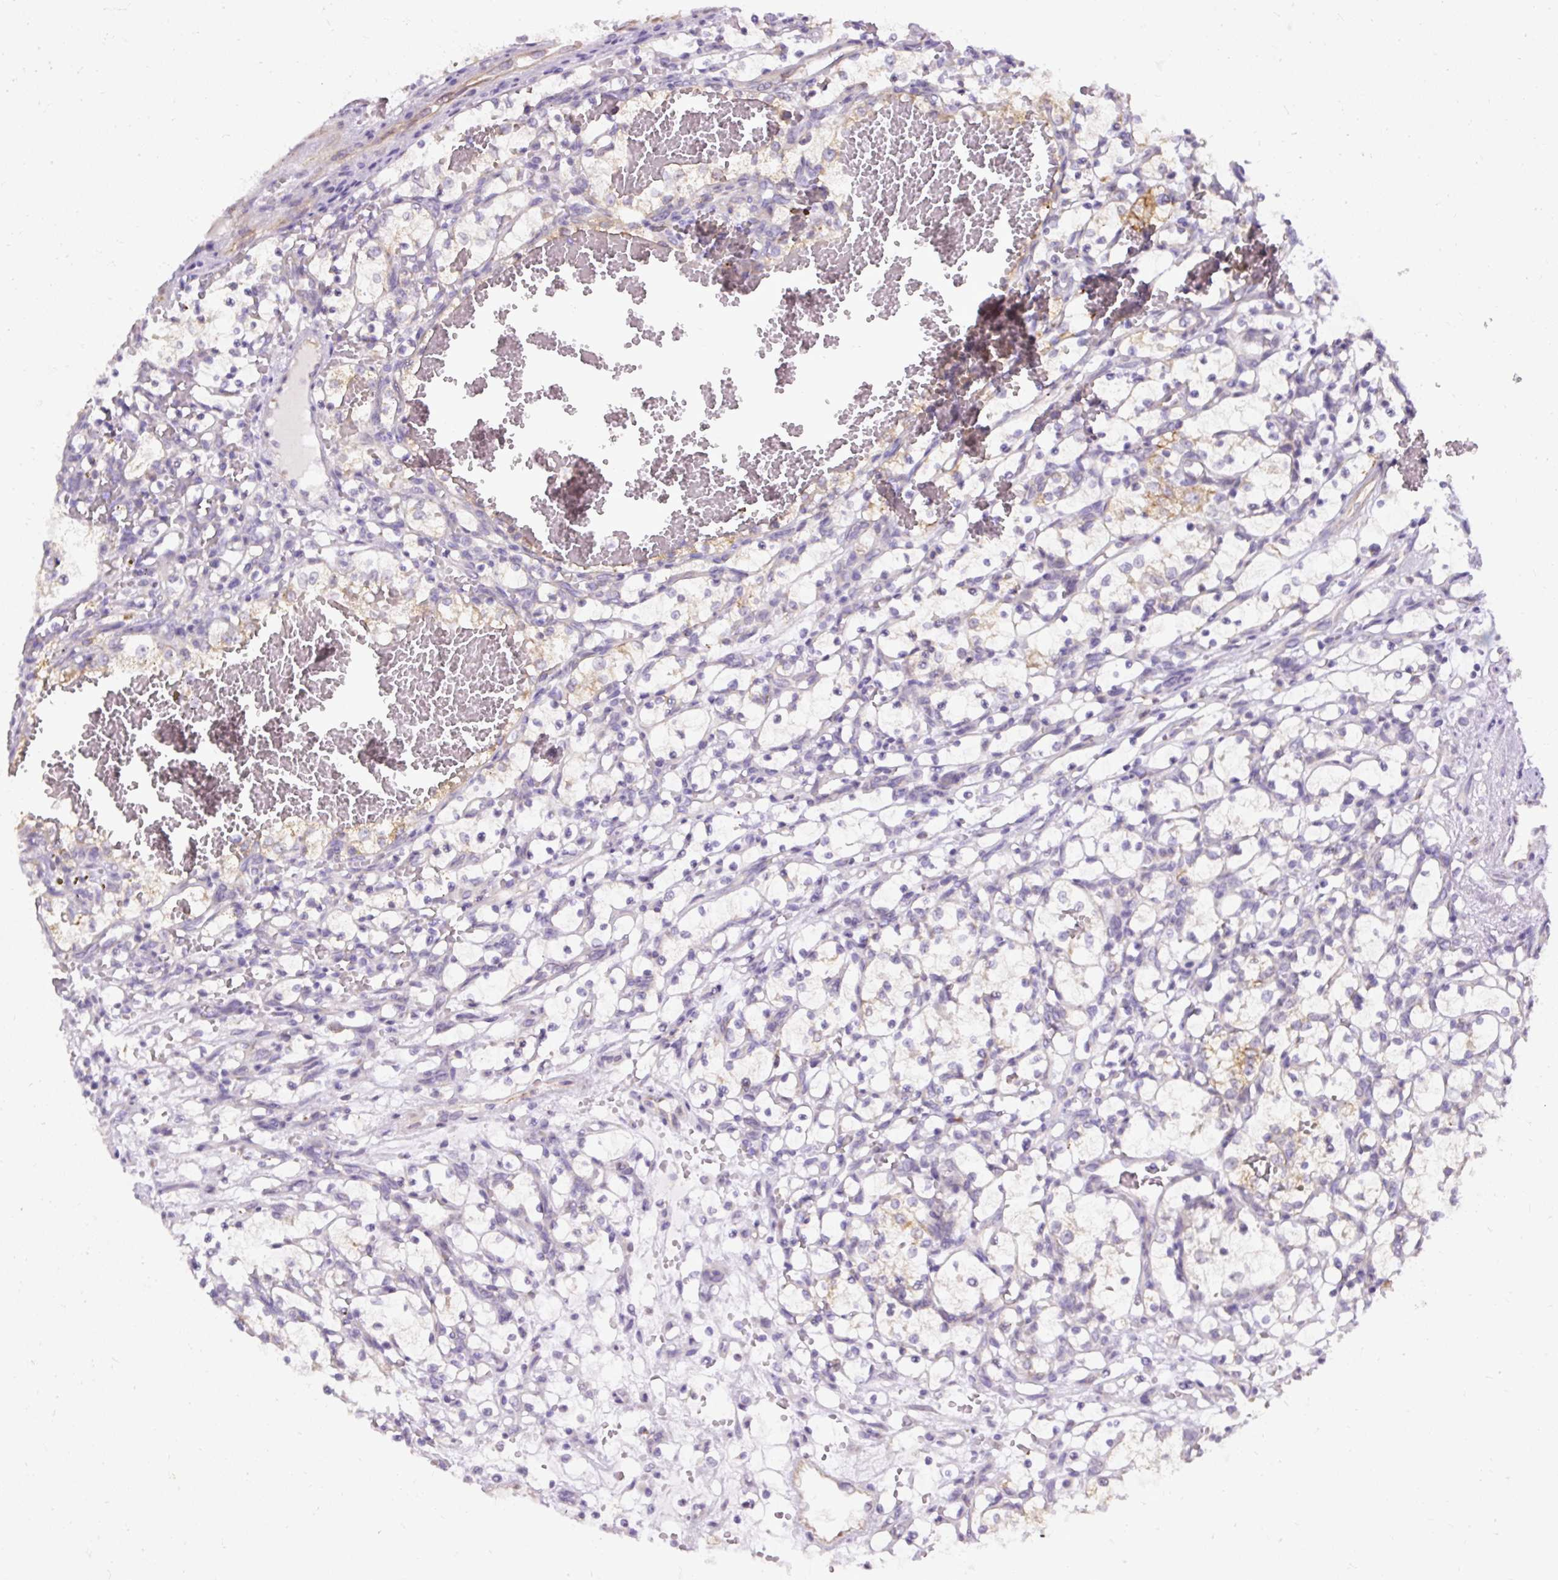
{"staining": {"intensity": "negative", "quantity": "none", "location": "none"}, "tissue": "renal cancer", "cell_type": "Tumor cells", "image_type": "cancer", "snomed": [{"axis": "morphology", "description": "Adenocarcinoma, NOS"}, {"axis": "topography", "description": "Kidney"}], "caption": "Image shows no protein expression in tumor cells of renal cancer (adenocarcinoma) tissue.", "gene": "FAM149A", "patient": {"sex": "female", "age": 69}}